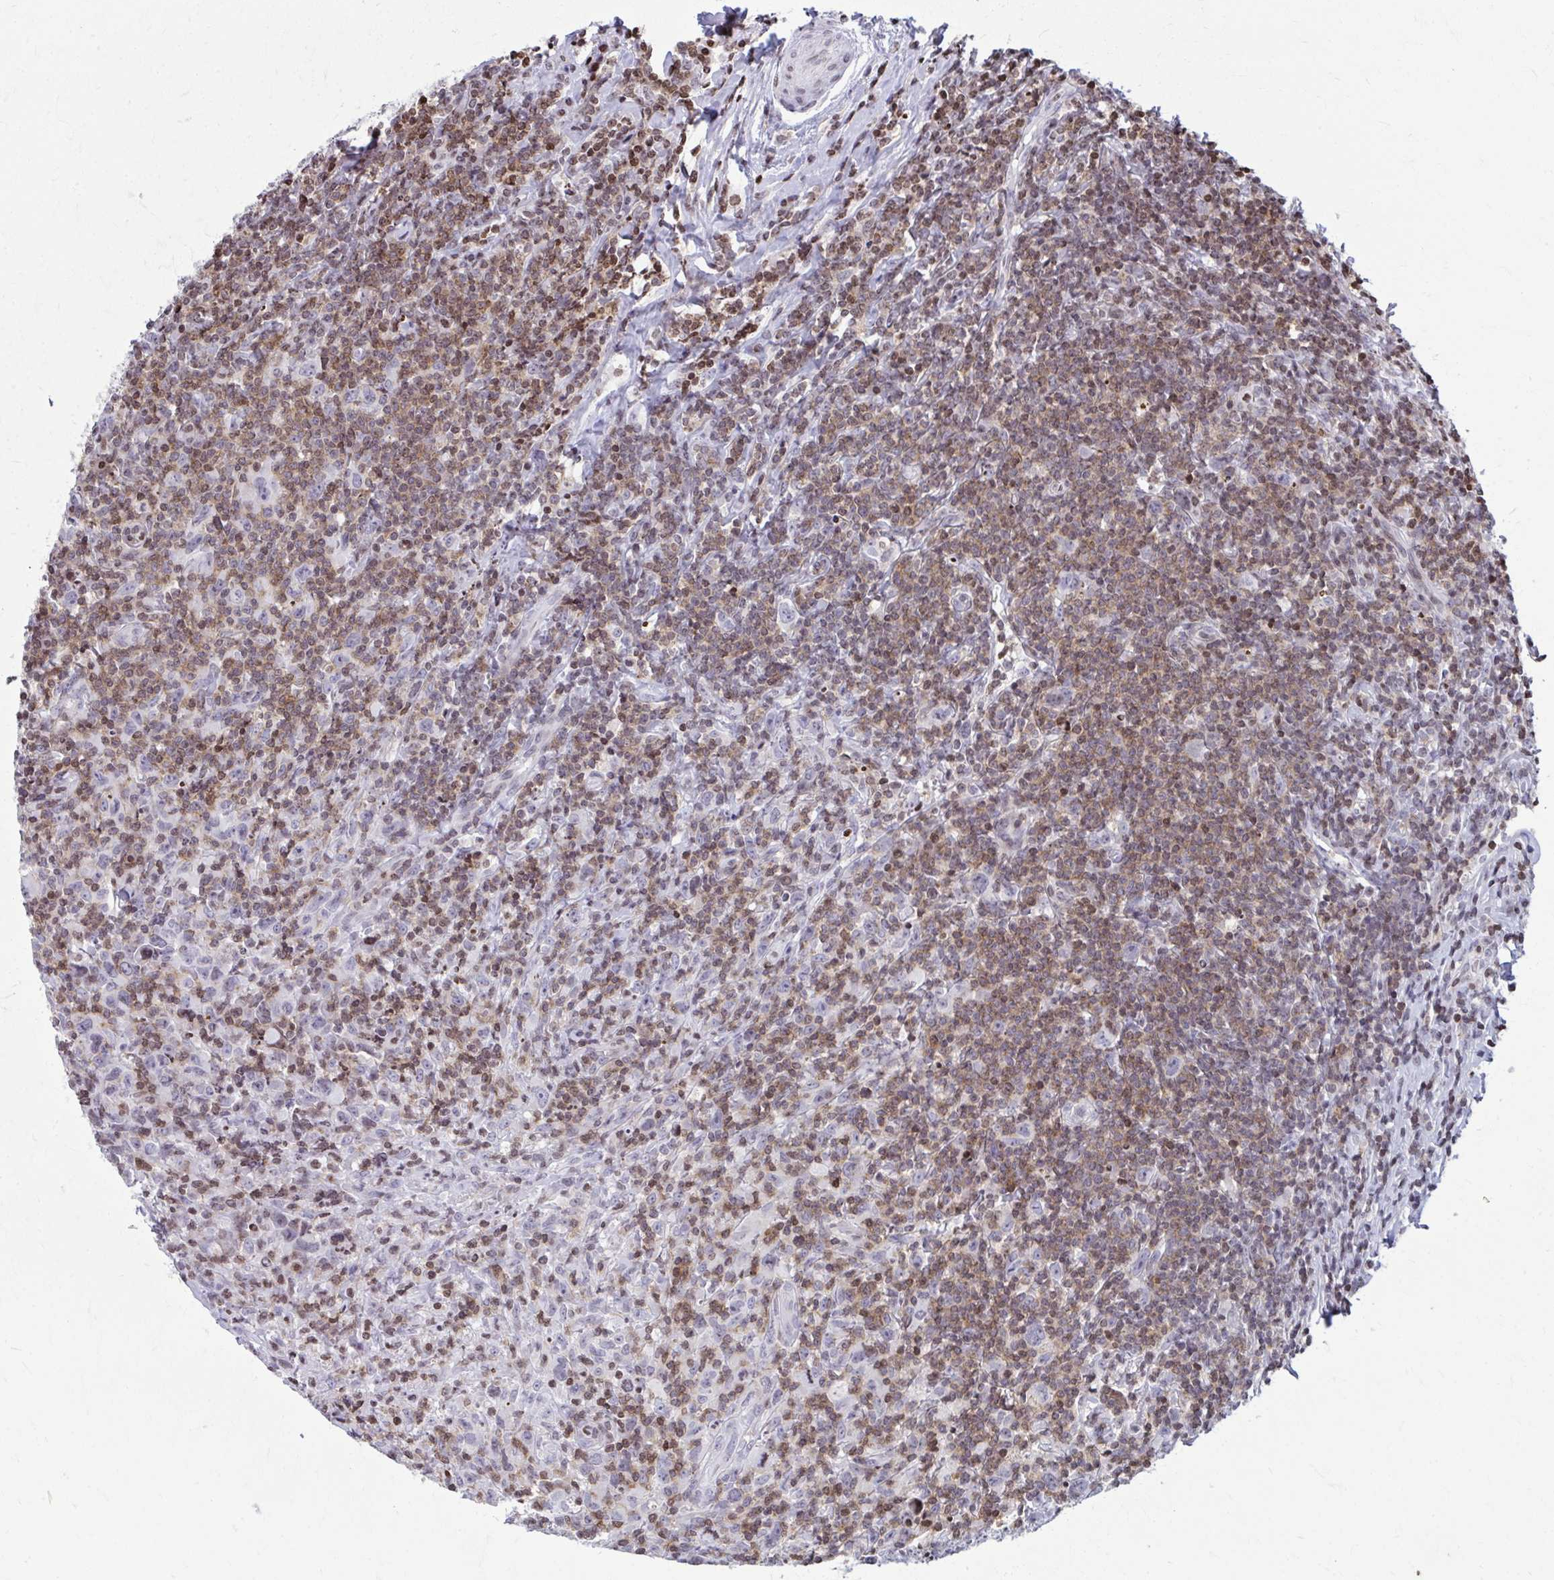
{"staining": {"intensity": "negative", "quantity": "none", "location": "none"}, "tissue": "lymphoma", "cell_type": "Tumor cells", "image_type": "cancer", "snomed": [{"axis": "morphology", "description": "Hodgkin's disease, NOS"}, {"axis": "topography", "description": "Lymph node"}], "caption": "This is an immunohistochemistry micrograph of human lymphoma. There is no staining in tumor cells.", "gene": "AP5M1", "patient": {"sex": "female", "age": 18}}